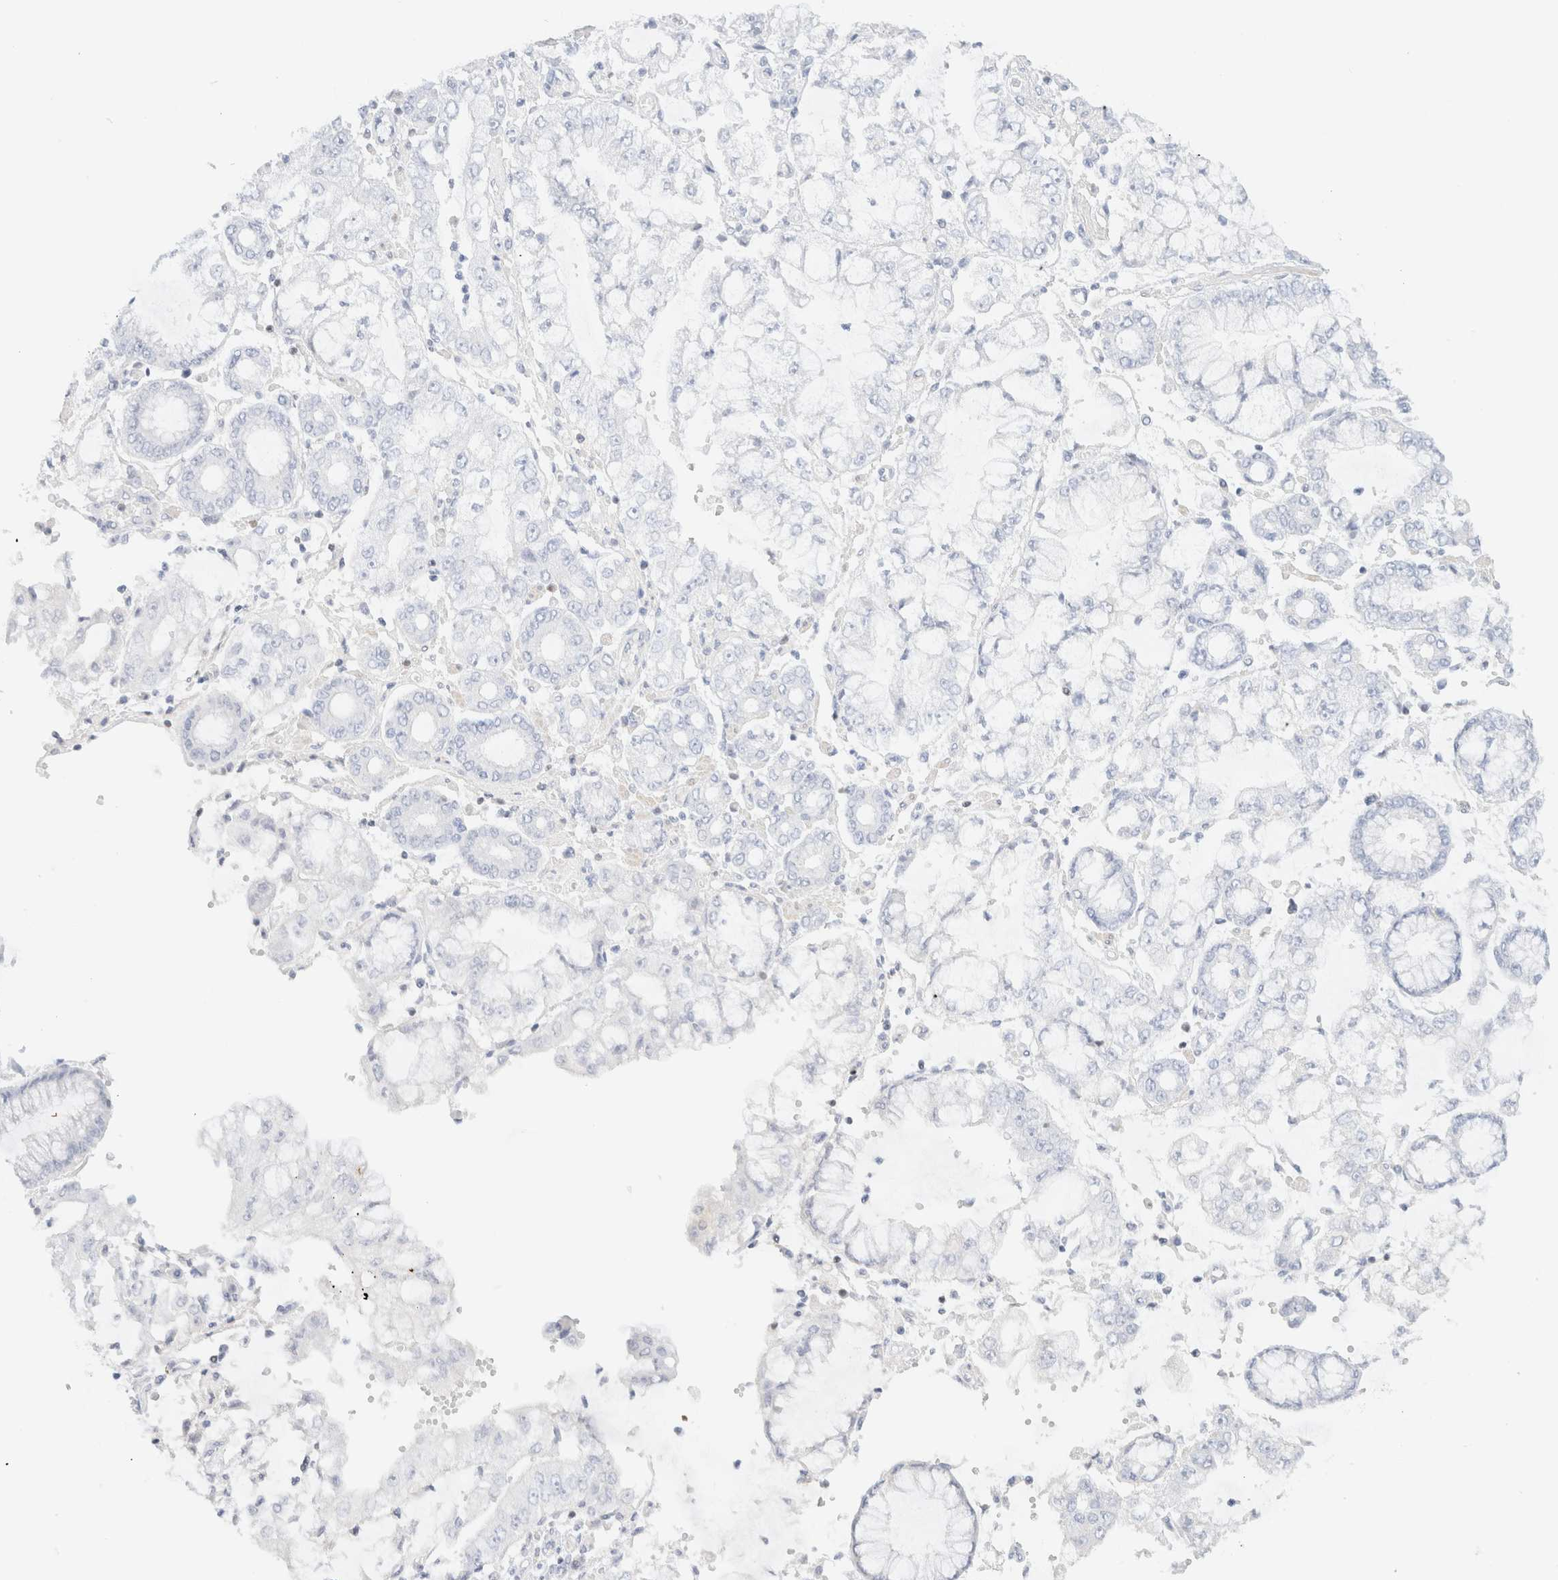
{"staining": {"intensity": "negative", "quantity": "none", "location": "none"}, "tissue": "stomach cancer", "cell_type": "Tumor cells", "image_type": "cancer", "snomed": [{"axis": "morphology", "description": "Adenocarcinoma, NOS"}, {"axis": "topography", "description": "Stomach"}], "caption": "An IHC histopathology image of stomach cancer is shown. There is no staining in tumor cells of stomach cancer.", "gene": "IKZF3", "patient": {"sex": "male", "age": 76}}